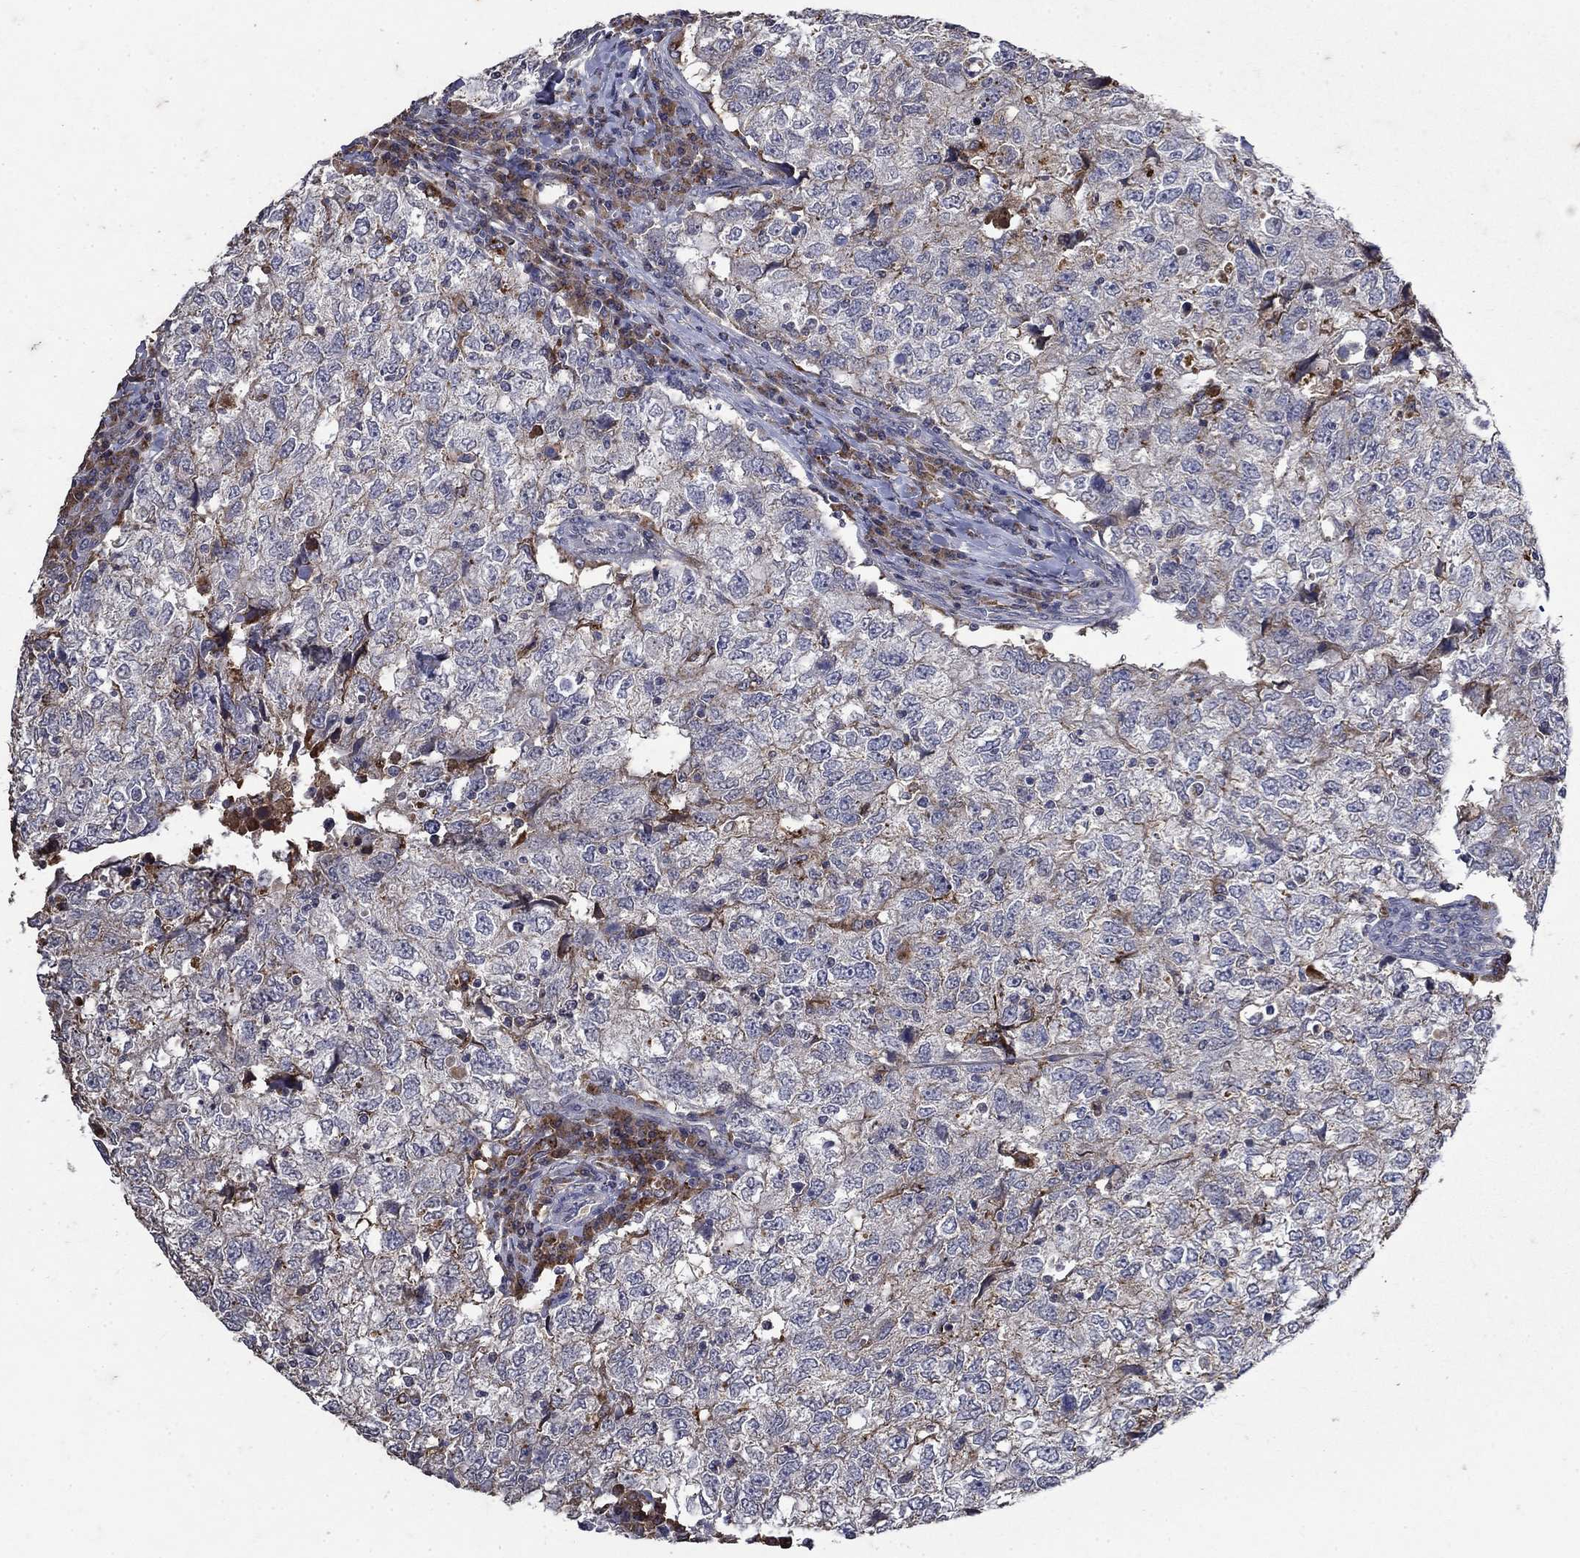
{"staining": {"intensity": "negative", "quantity": "none", "location": "none"}, "tissue": "breast cancer", "cell_type": "Tumor cells", "image_type": "cancer", "snomed": [{"axis": "morphology", "description": "Duct carcinoma"}, {"axis": "topography", "description": "Breast"}], "caption": "Immunohistochemistry of invasive ductal carcinoma (breast) demonstrates no staining in tumor cells. (DAB (3,3'-diaminobenzidine) immunohistochemistry, high magnification).", "gene": "NPC2", "patient": {"sex": "female", "age": 30}}